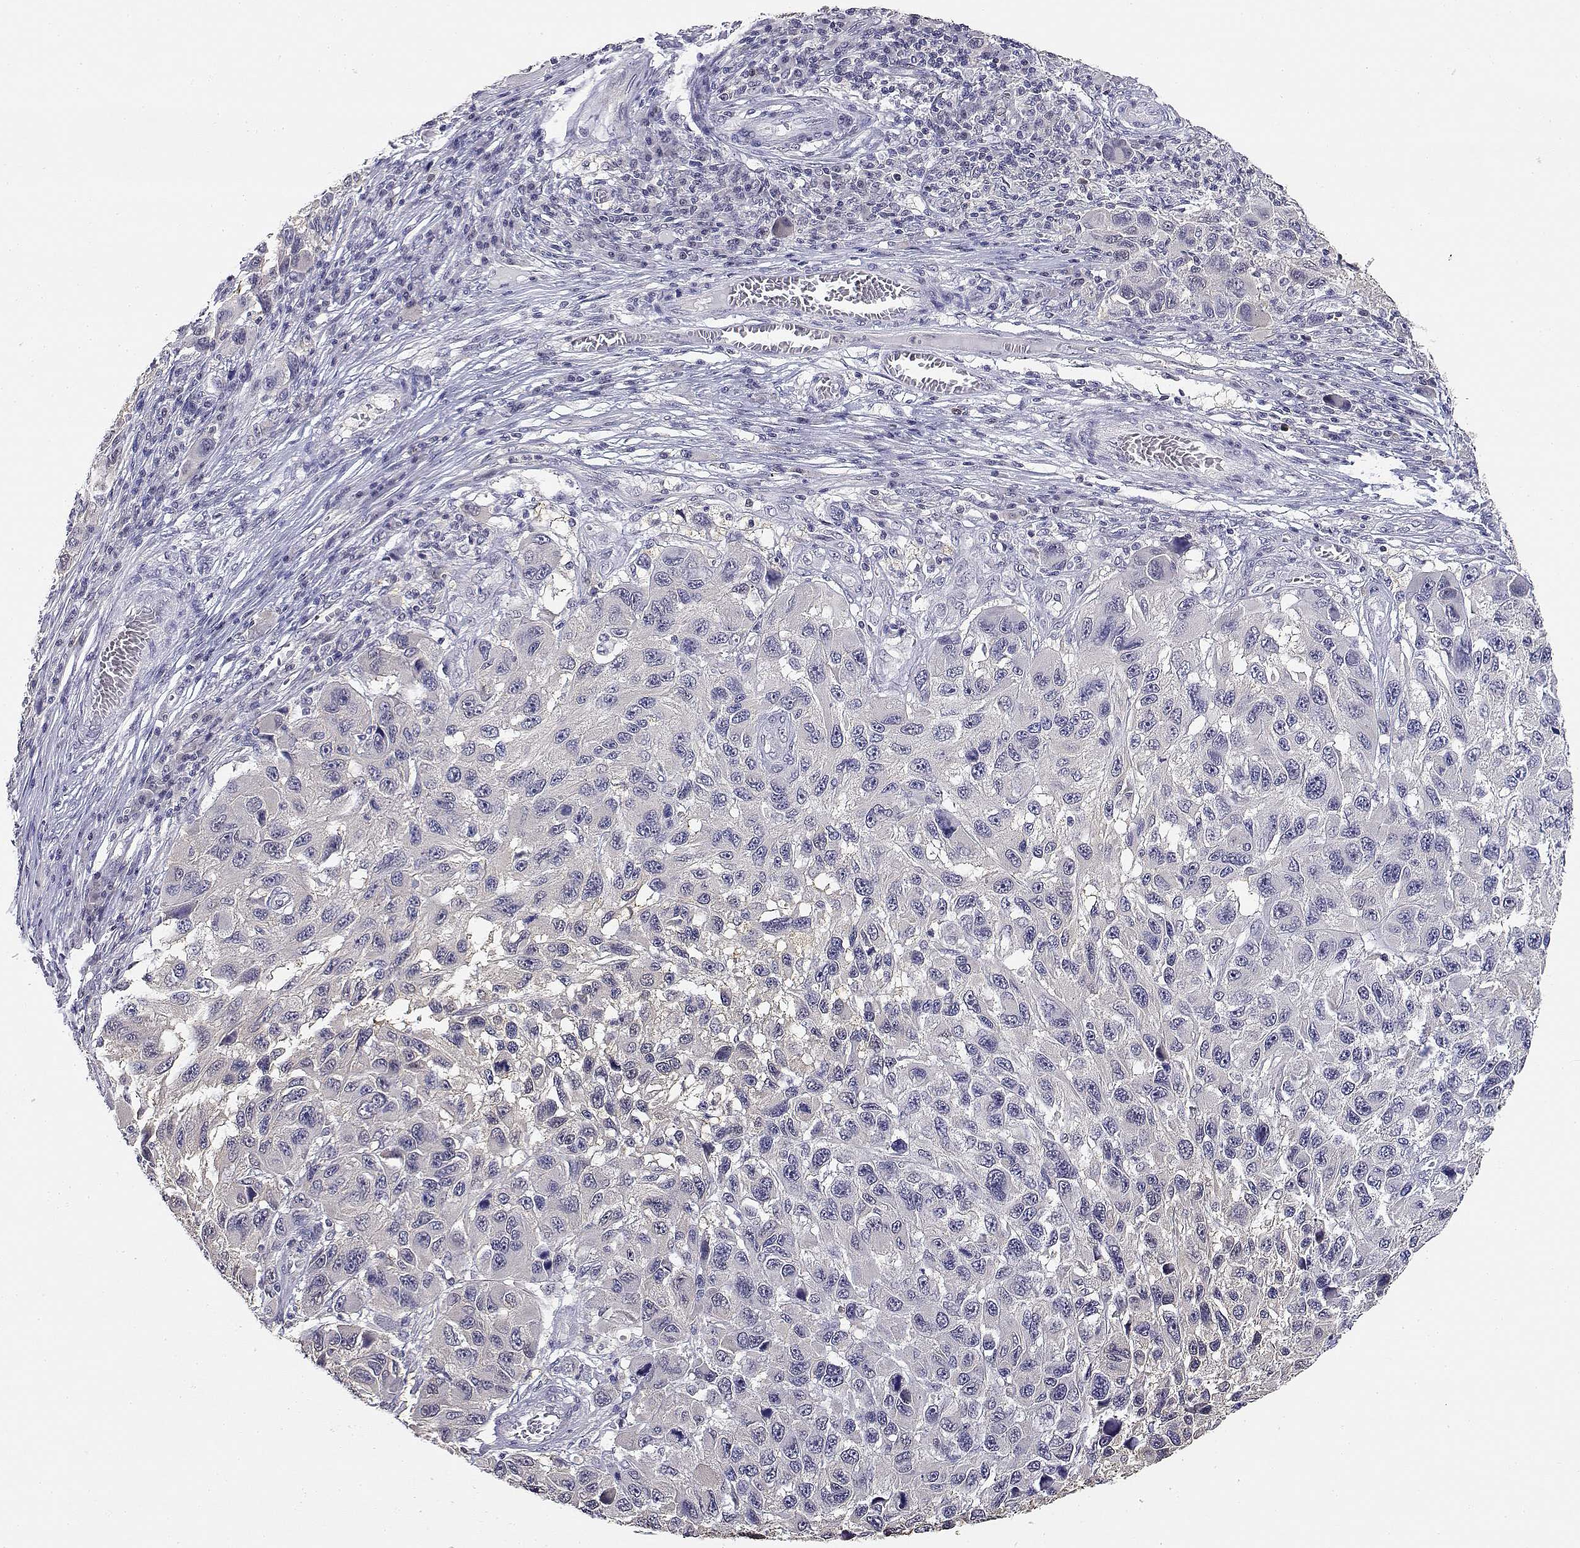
{"staining": {"intensity": "negative", "quantity": "none", "location": "none"}, "tissue": "melanoma", "cell_type": "Tumor cells", "image_type": "cancer", "snomed": [{"axis": "morphology", "description": "Malignant melanoma, NOS"}, {"axis": "topography", "description": "Skin"}], "caption": "The micrograph displays no staining of tumor cells in malignant melanoma.", "gene": "ADA", "patient": {"sex": "male", "age": 53}}